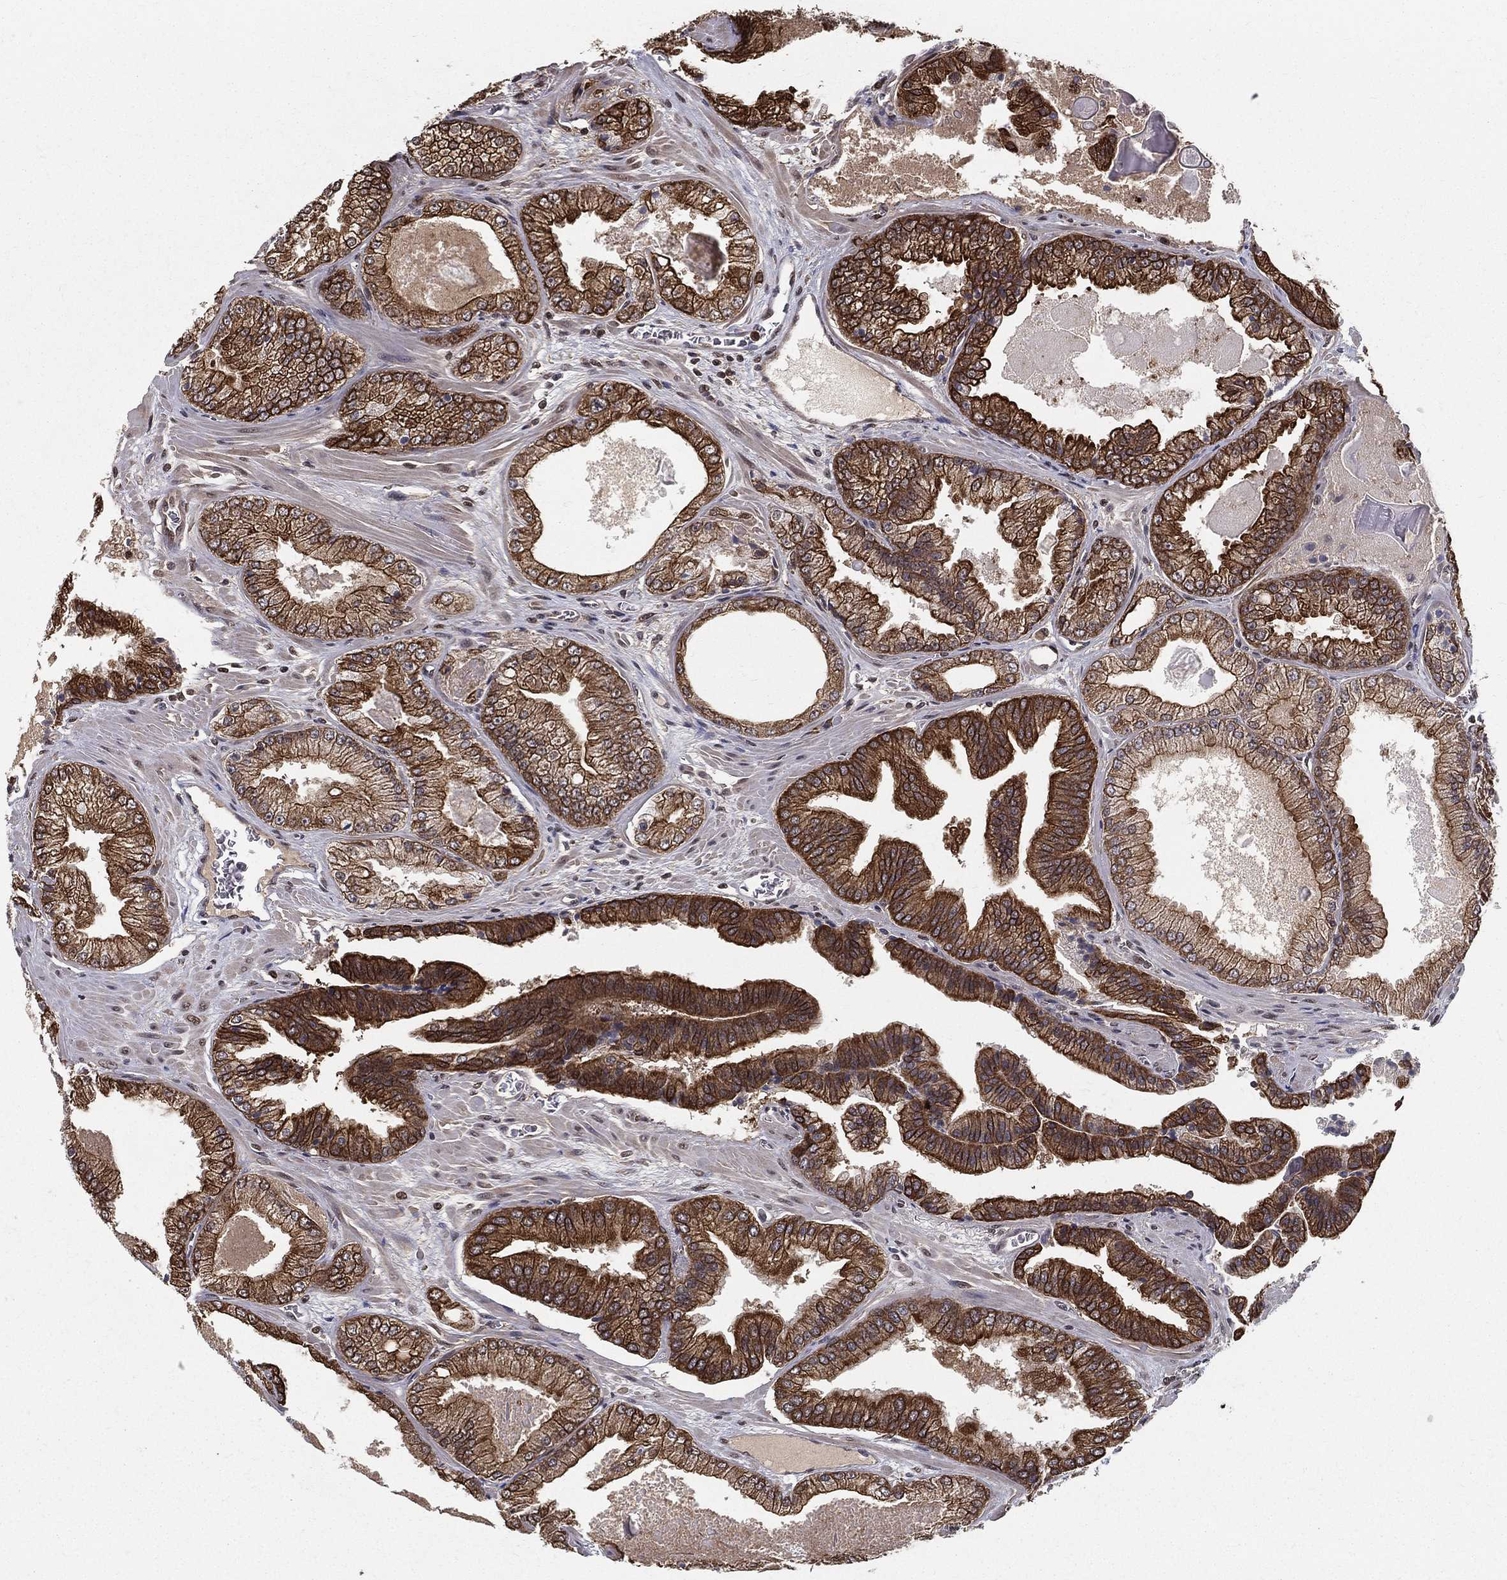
{"staining": {"intensity": "strong", "quantity": ">75%", "location": "cytoplasmic/membranous"}, "tissue": "prostate cancer", "cell_type": "Tumor cells", "image_type": "cancer", "snomed": [{"axis": "morphology", "description": "Adenocarcinoma, Low grade"}, {"axis": "topography", "description": "Prostate"}], "caption": "Brown immunohistochemical staining in human prostate cancer reveals strong cytoplasmic/membranous positivity in about >75% of tumor cells.", "gene": "SLC6A6", "patient": {"sex": "male", "age": 72}}